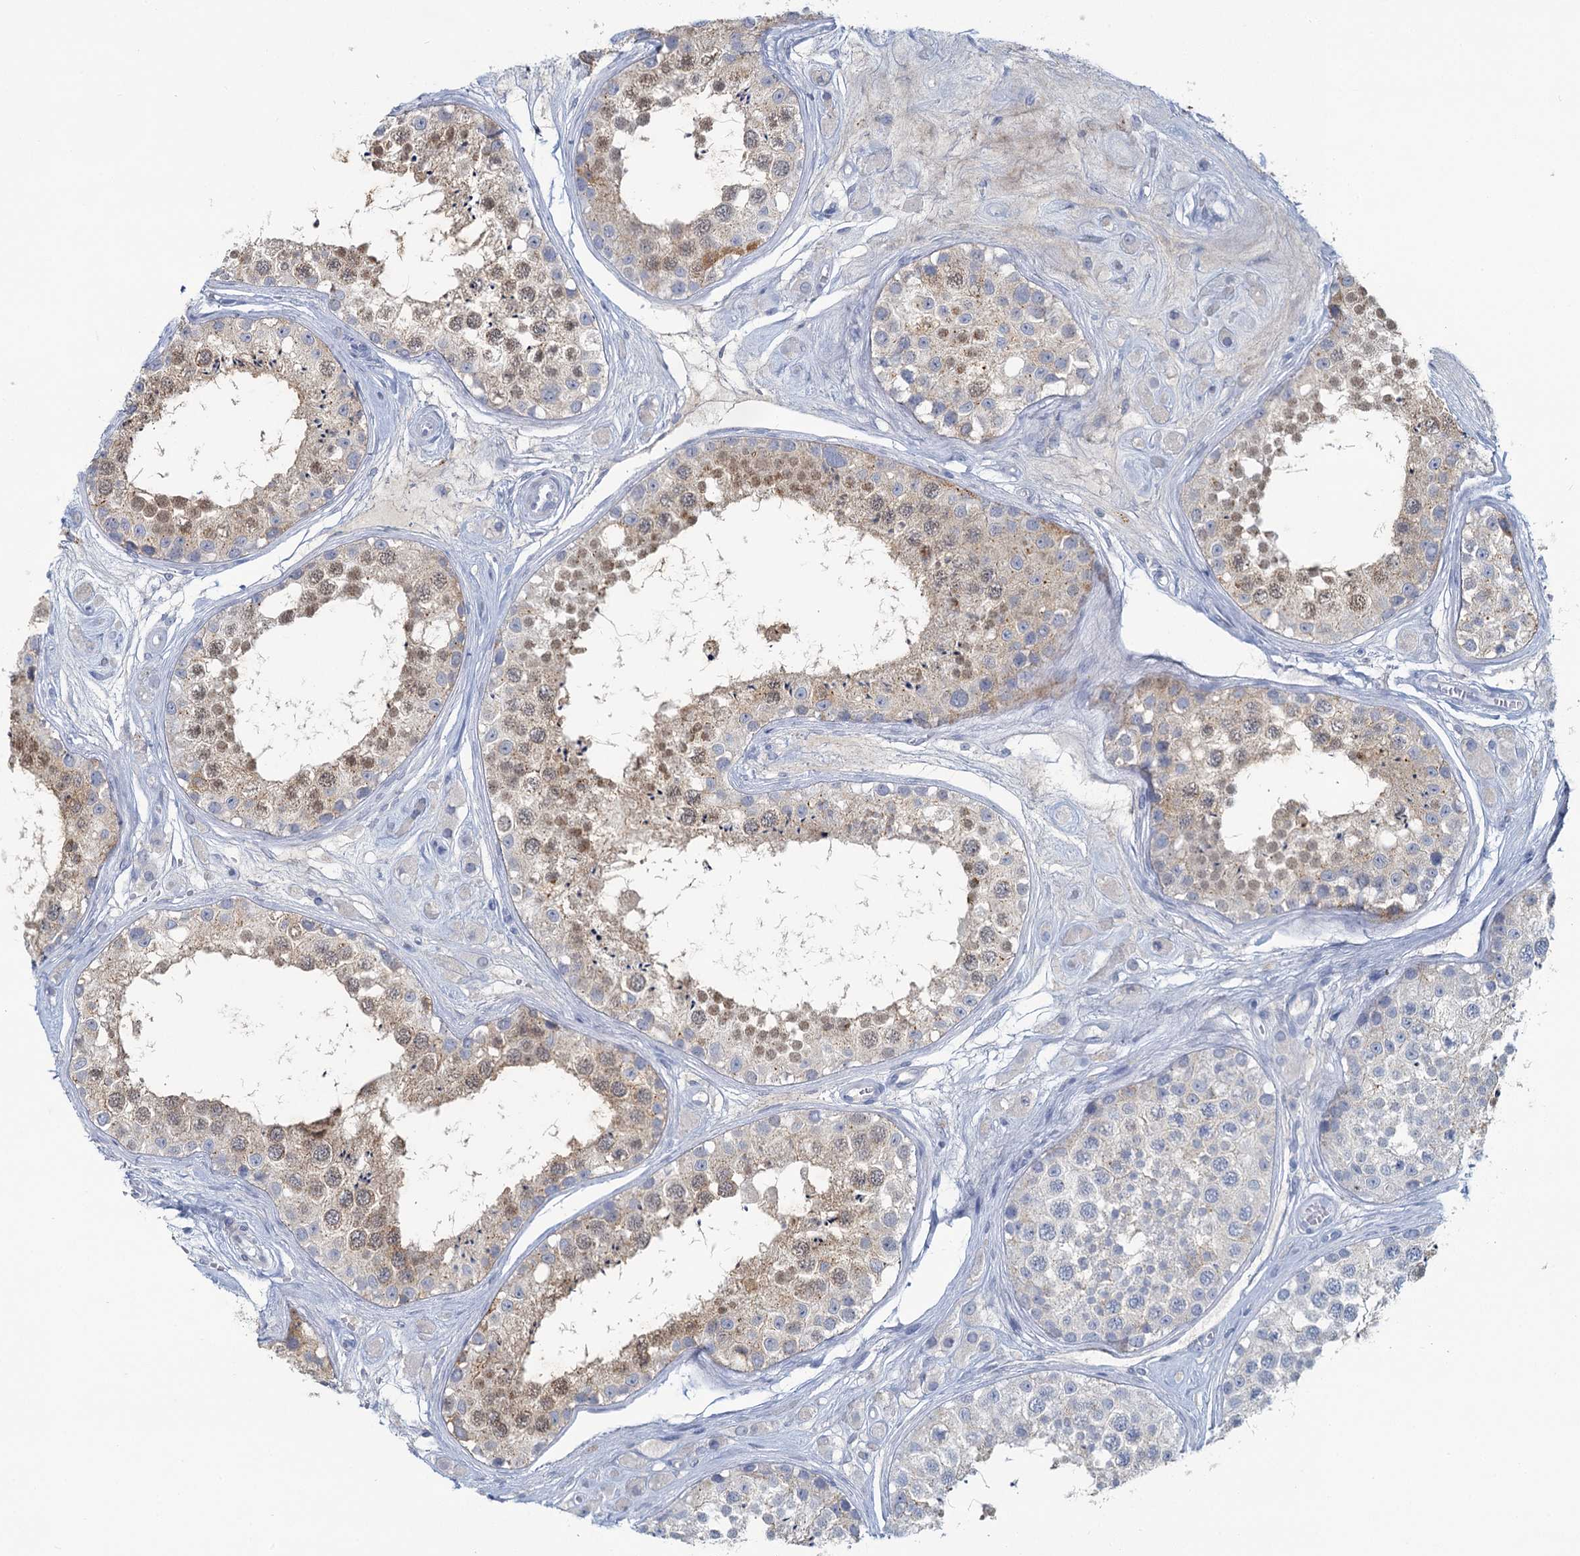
{"staining": {"intensity": "weak", "quantity": "<25%", "location": "nuclear"}, "tissue": "testis", "cell_type": "Cells in seminiferous ducts", "image_type": "normal", "snomed": [{"axis": "morphology", "description": "Normal tissue, NOS"}, {"axis": "topography", "description": "Testis"}], "caption": "Immunohistochemistry (IHC) photomicrograph of unremarkable testis: human testis stained with DAB reveals no significant protein expression in cells in seminiferous ducts. (Stains: DAB (3,3'-diaminobenzidine) immunohistochemistry with hematoxylin counter stain, Microscopy: brightfield microscopy at high magnification).", "gene": "CHGA", "patient": {"sex": "male", "age": 25}}